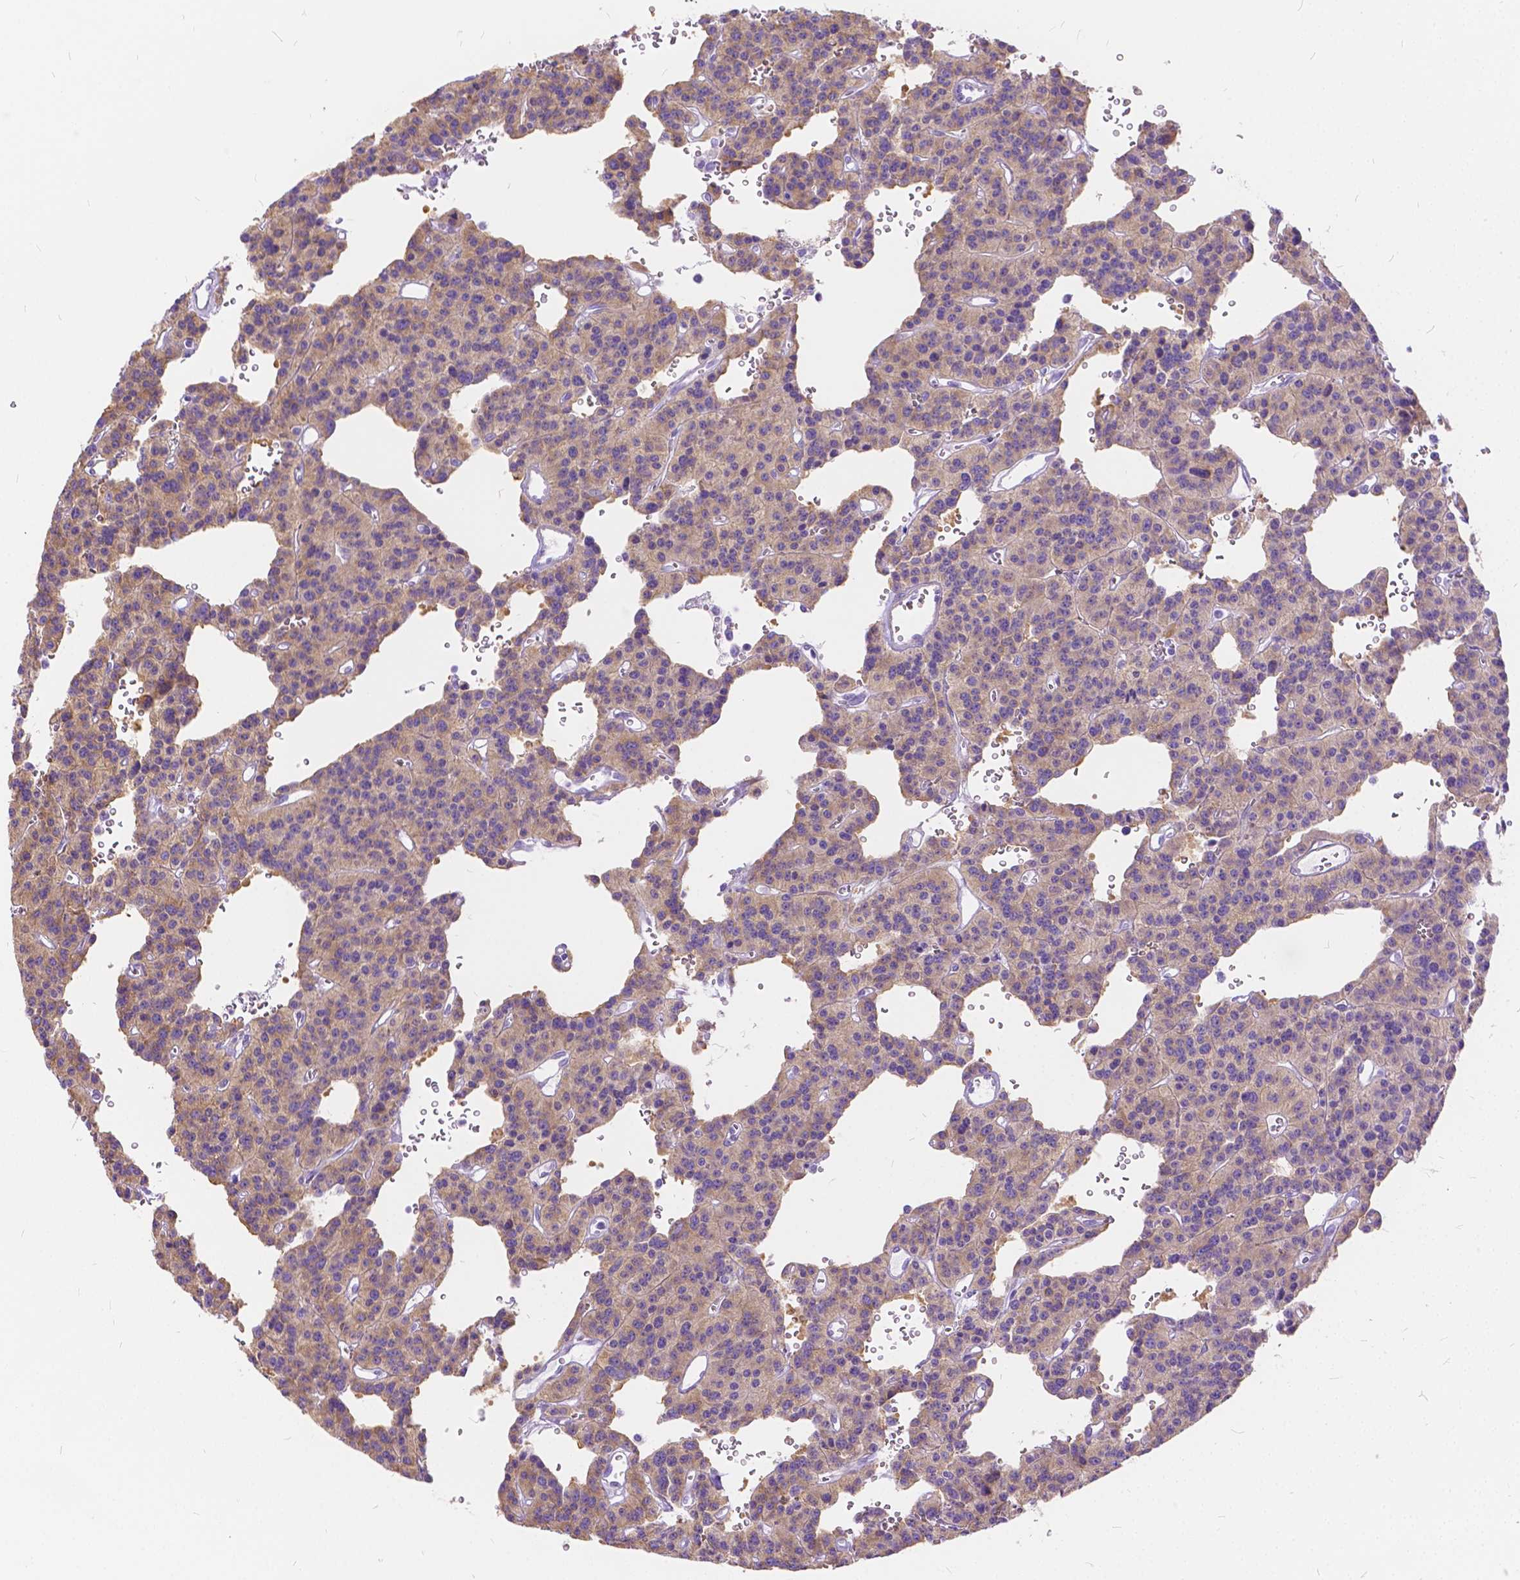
{"staining": {"intensity": "weak", "quantity": "25%-75%", "location": "cytoplasmic/membranous"}, "tissue": "carcinoid", "cell_type": "Tumor cells", "image_type": "cancer", "snomed": [{"axis": "morphology", "description": "Carcinoid, malignant, NOS"}, {"axis": "topography", "description": "Lung"}], "caption": "Carcinoid (malignant) stained with immunohistochemistry (IHC) demonstrates weak cytoplasmic/membranous positivity in approximately 25%-75% of tumor cells.", "gene": "CHRM1", "patient": {"sex": "female", "age": 71}}